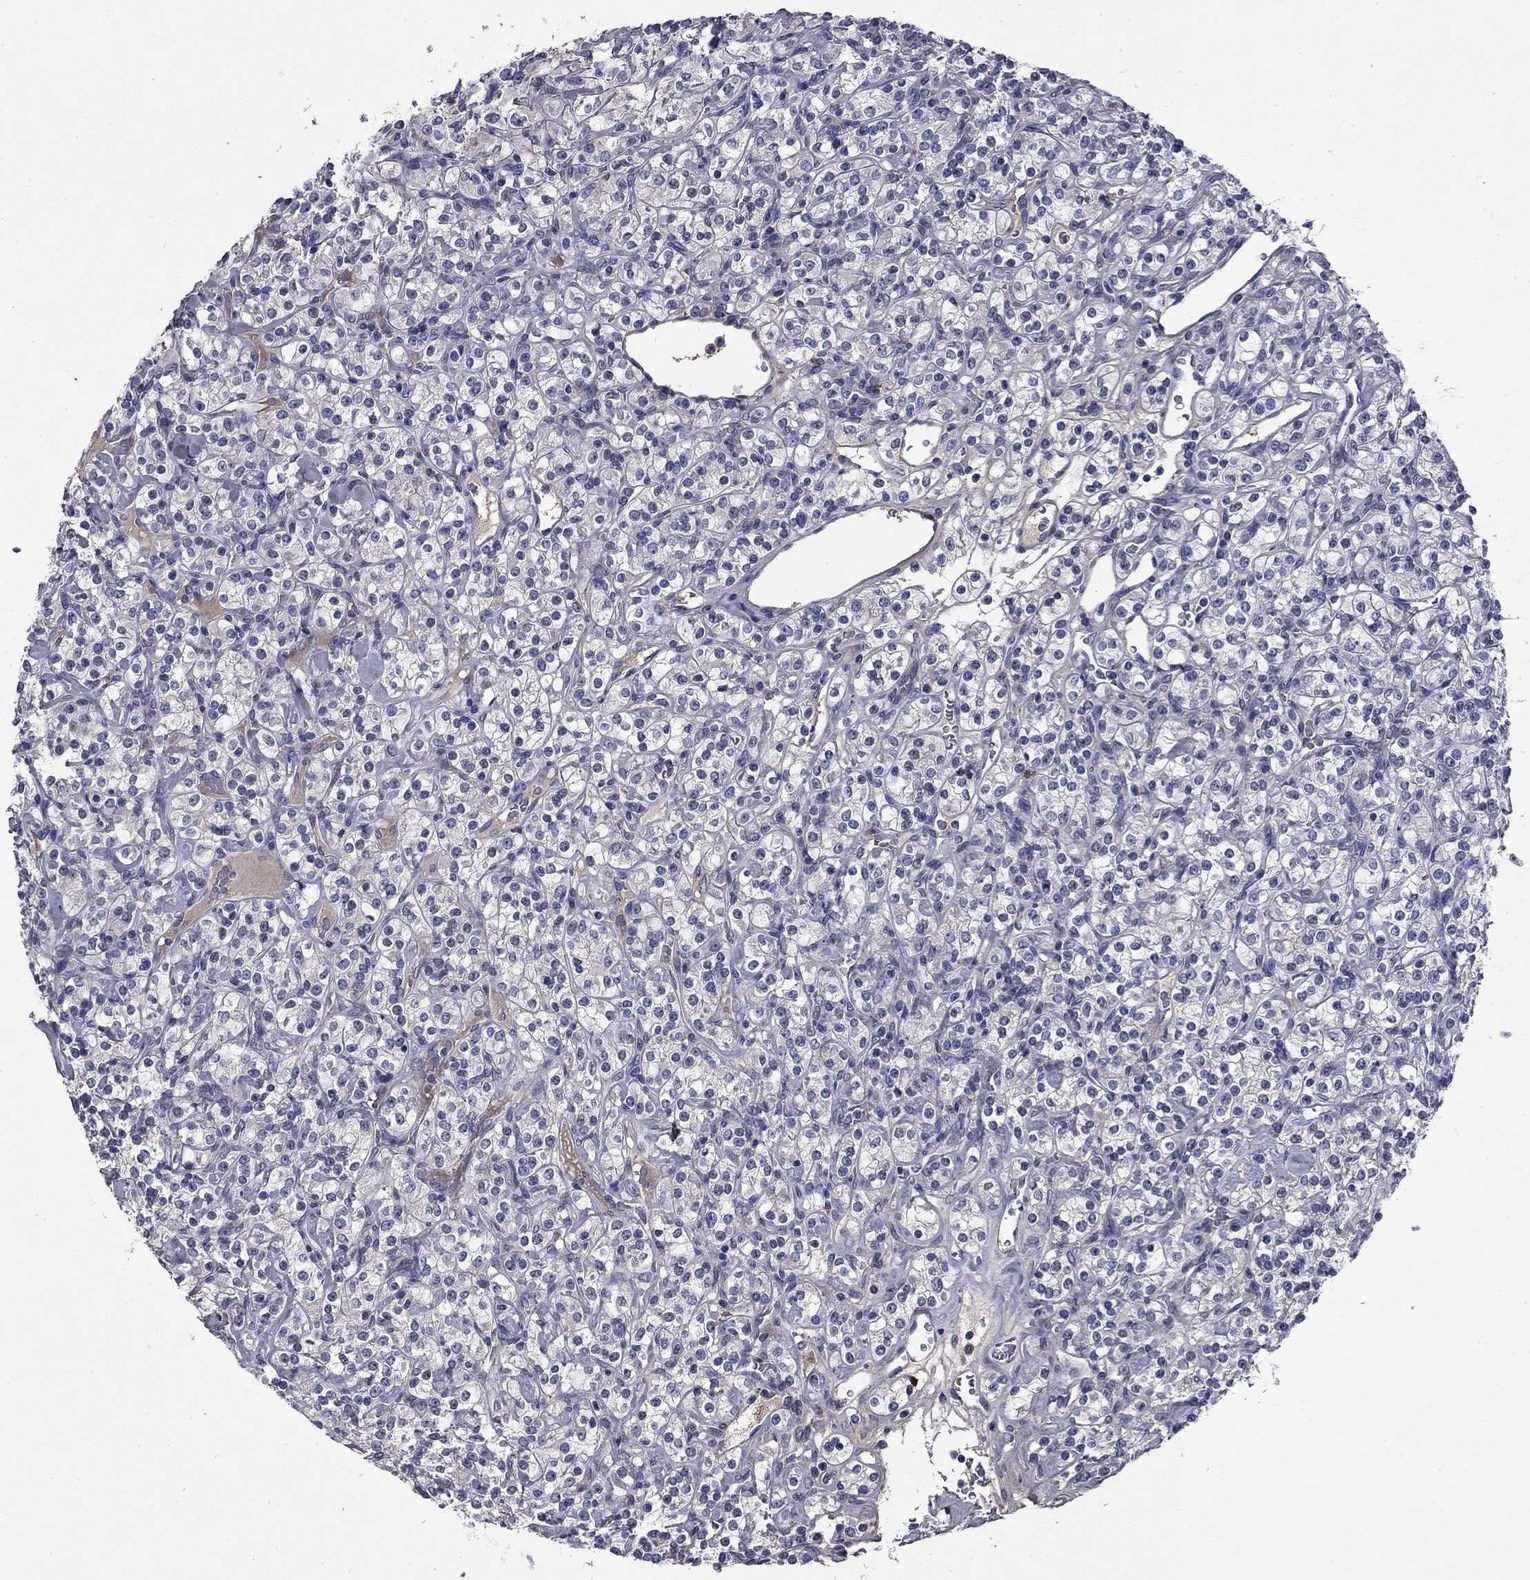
{"staining": {"intensity": "negative", "quantity": "none", "location": "none"}, "tissue": "renal cancer", "cell_type": "Tumor cells", "image_type": "cancer", "snomed": [{"axis": "morphology", "description": "Adenocarcinoma, NOS"}, {"axis": "topography", "description": "Kidney"}], "caption": "Renal adenocarcinoma was stained to show a protein in brown. There is no significant staining in tumor cells. (Immunohistochemistry, brightfield microscopy, high magnification).", "gene": "COL2A1", "patient": {"sex": "male", "age": 77}}